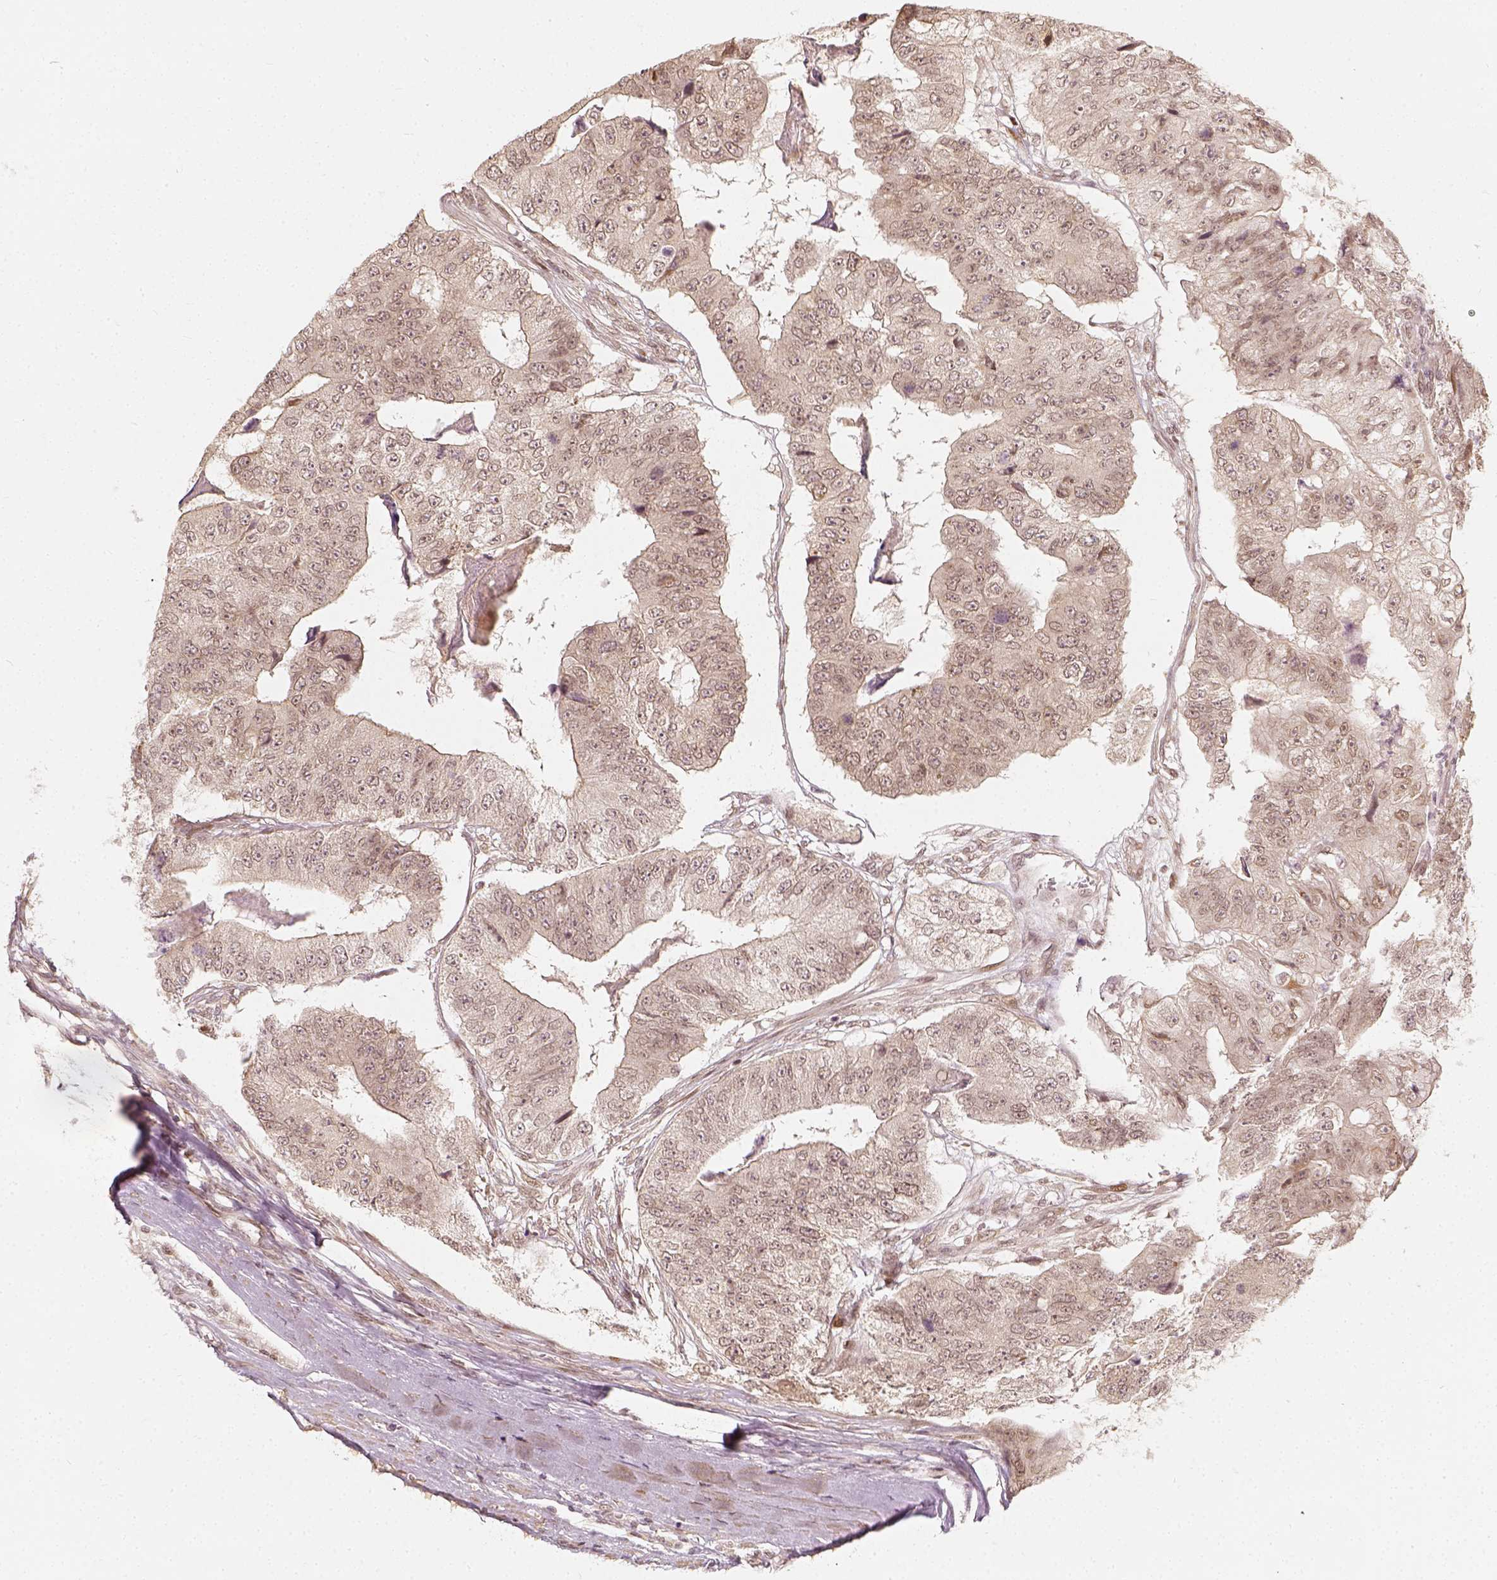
{"staining": {"intensity": "negative", "quantity": "none", "location": "none"}, "tissue": "colorectal cancer", "cell_type": "Tumor cells", "image_type": "cancer", "snomed": [{"axis": "morphology", "description": "Adenocarcinoma, NOS"}, {"axis": "topography", "description": "Colon"}], "caption": "This is an immunohistochemistry (IHC) image of human colorectal adenocarcinoma. There is no staining in tumor cells.", "gene": "ZMAT3", "patient": {"sex": "female", "age": 67}}